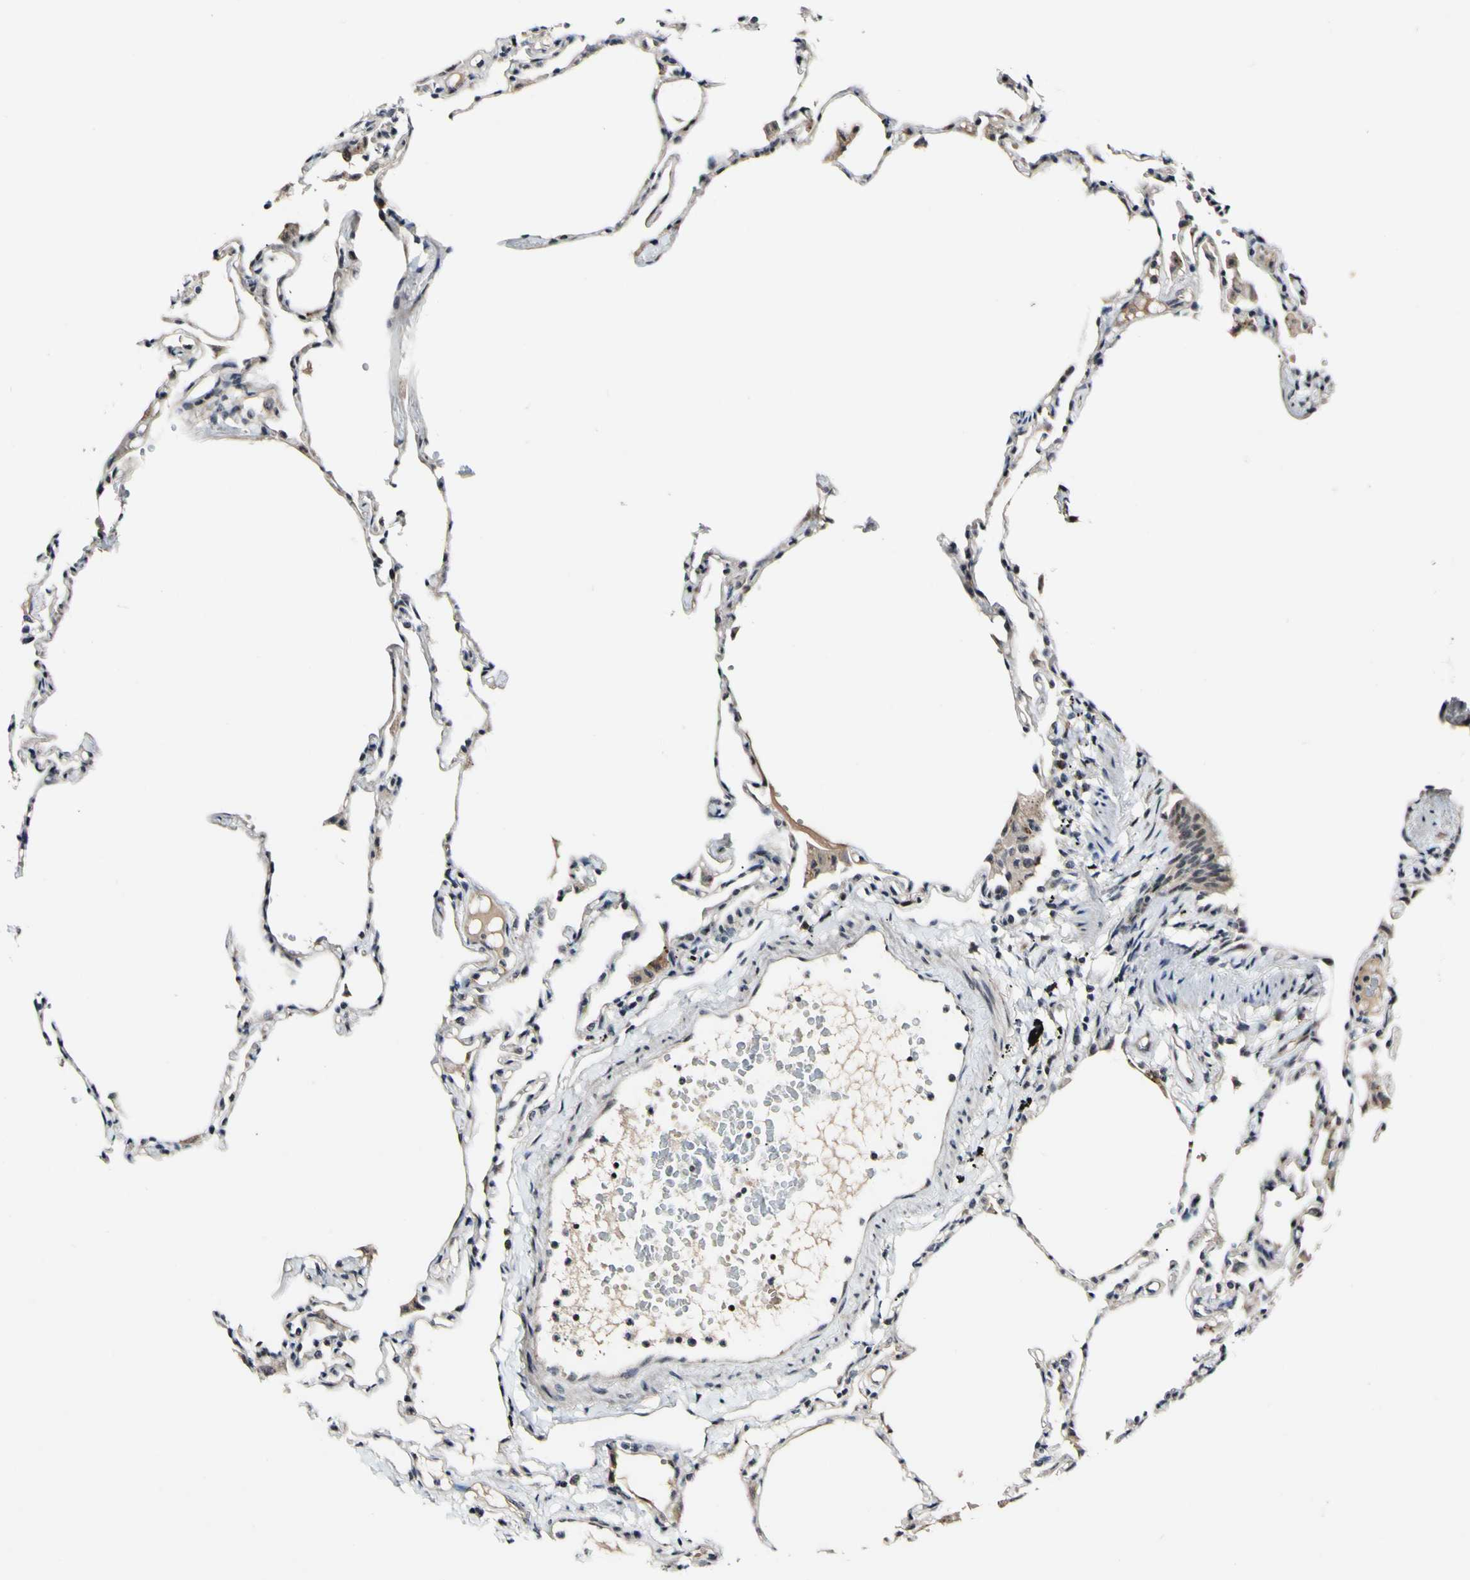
{"staining": {"intensity": "weak", "quantity": "<25%", "location": "cytoplasmic/membranous,nuclear"}, "tissue": "lung", "cell_type": "Alveolar cells", "image_type": "normal", "snomed": [{"axis": "morphology", "description": "Normal tissue, NOS"}, {"axis": "topography", "description": "Lung"}], "caption": "This is an immunohistochemistry image of unremarkable human lung. There is no expression in alveolar cells.", "gene": "POLR2F", "patient": {"sex": "female", "age": 49}}